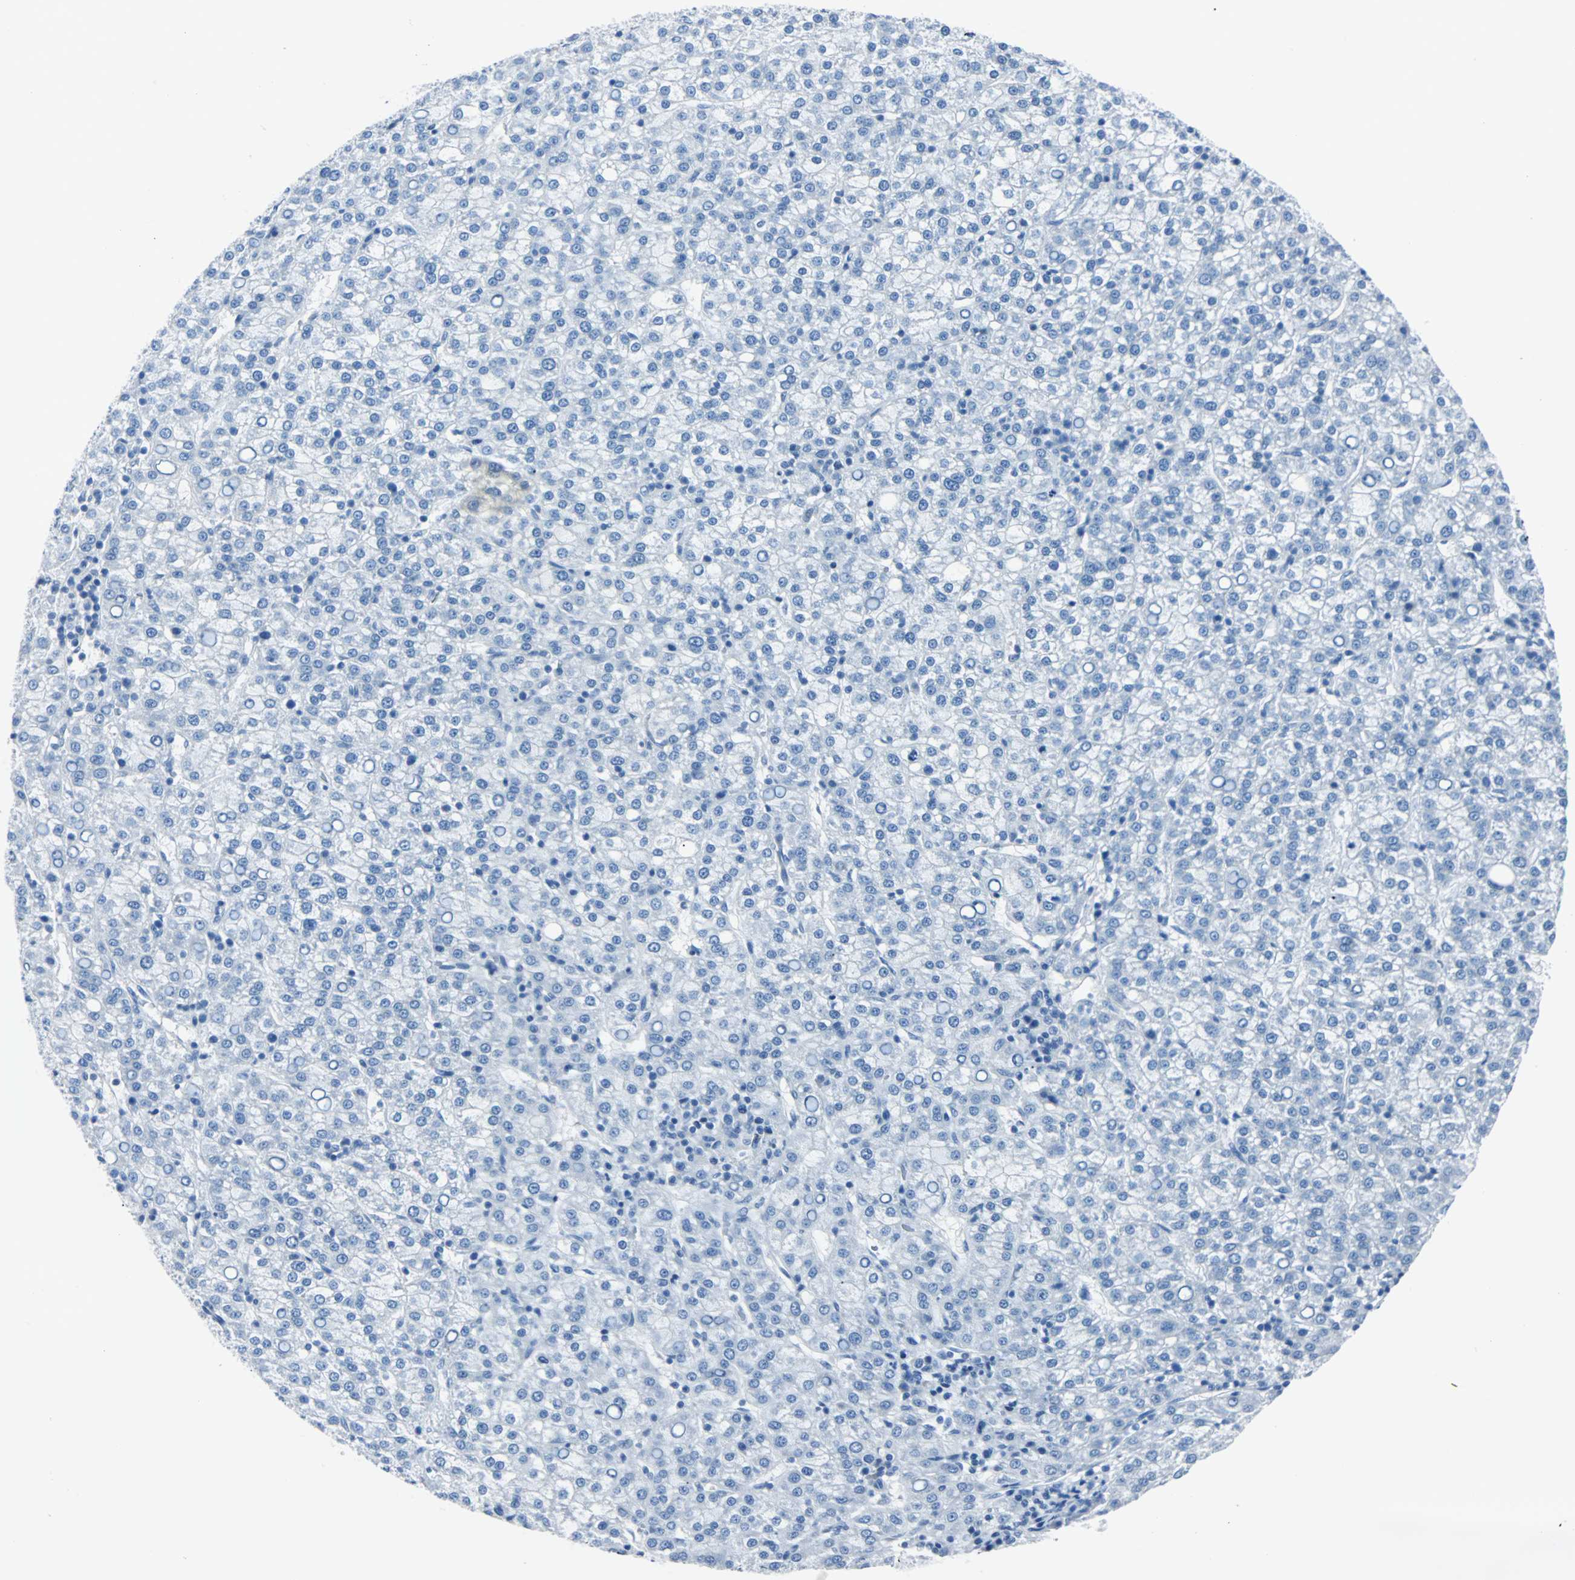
{"staining": {"intensity": "negative", "quantity": "none", "location": "none"}, "tissue": "liver cancer", "cell_type": "Tumor cells", "image_type": "cancer", "snomed": [{"axis": "morphology", "description": "Carcinoma, Hepatocellular, NOS"}, {"axis": "topography", "description": "Liver"}], "caption": "The IHC photomicrograph has no significant expression in tumor cells of liver cancer tissue.", "gene": "RASA1", "patient": {"sex": "female", "age": 58}}